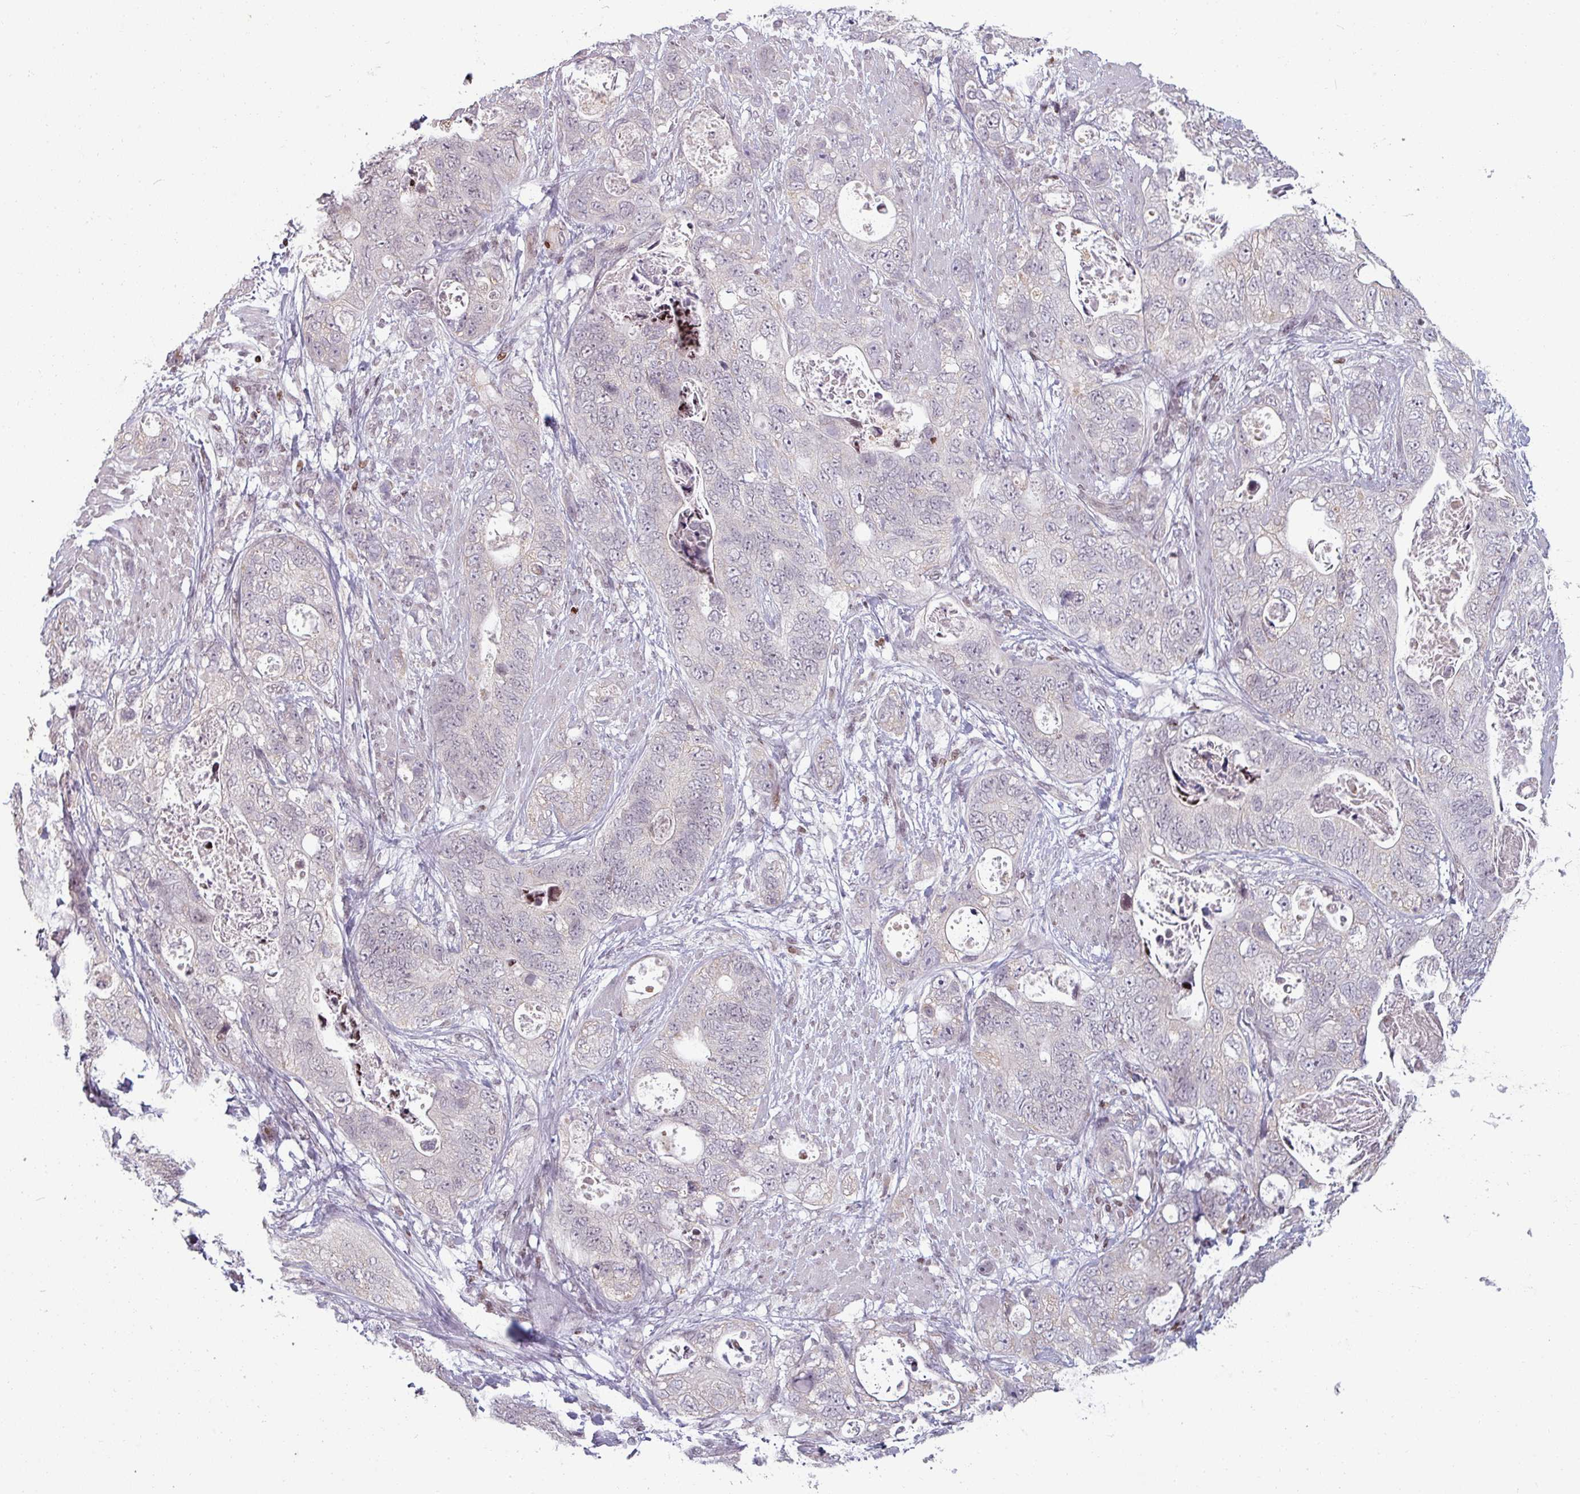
{"staining": {"intensity": "negative", "quantity": "none", "location": "none"}, "tissue": "stomach cancer", "cell_type": "Tumor cells", "image_type": "cancer", "snomed": [{"axis": "morphology", "description": "Adenocarcinoma, NOS"}, {"axis": "topography", "description": "Stomach"}], "caption": "A micrograph of human stomach adenocarcinoma is negative for staining in tumor cells.", "gene": "NCOR1", "patient": {"sex": "female", "age": 89}}